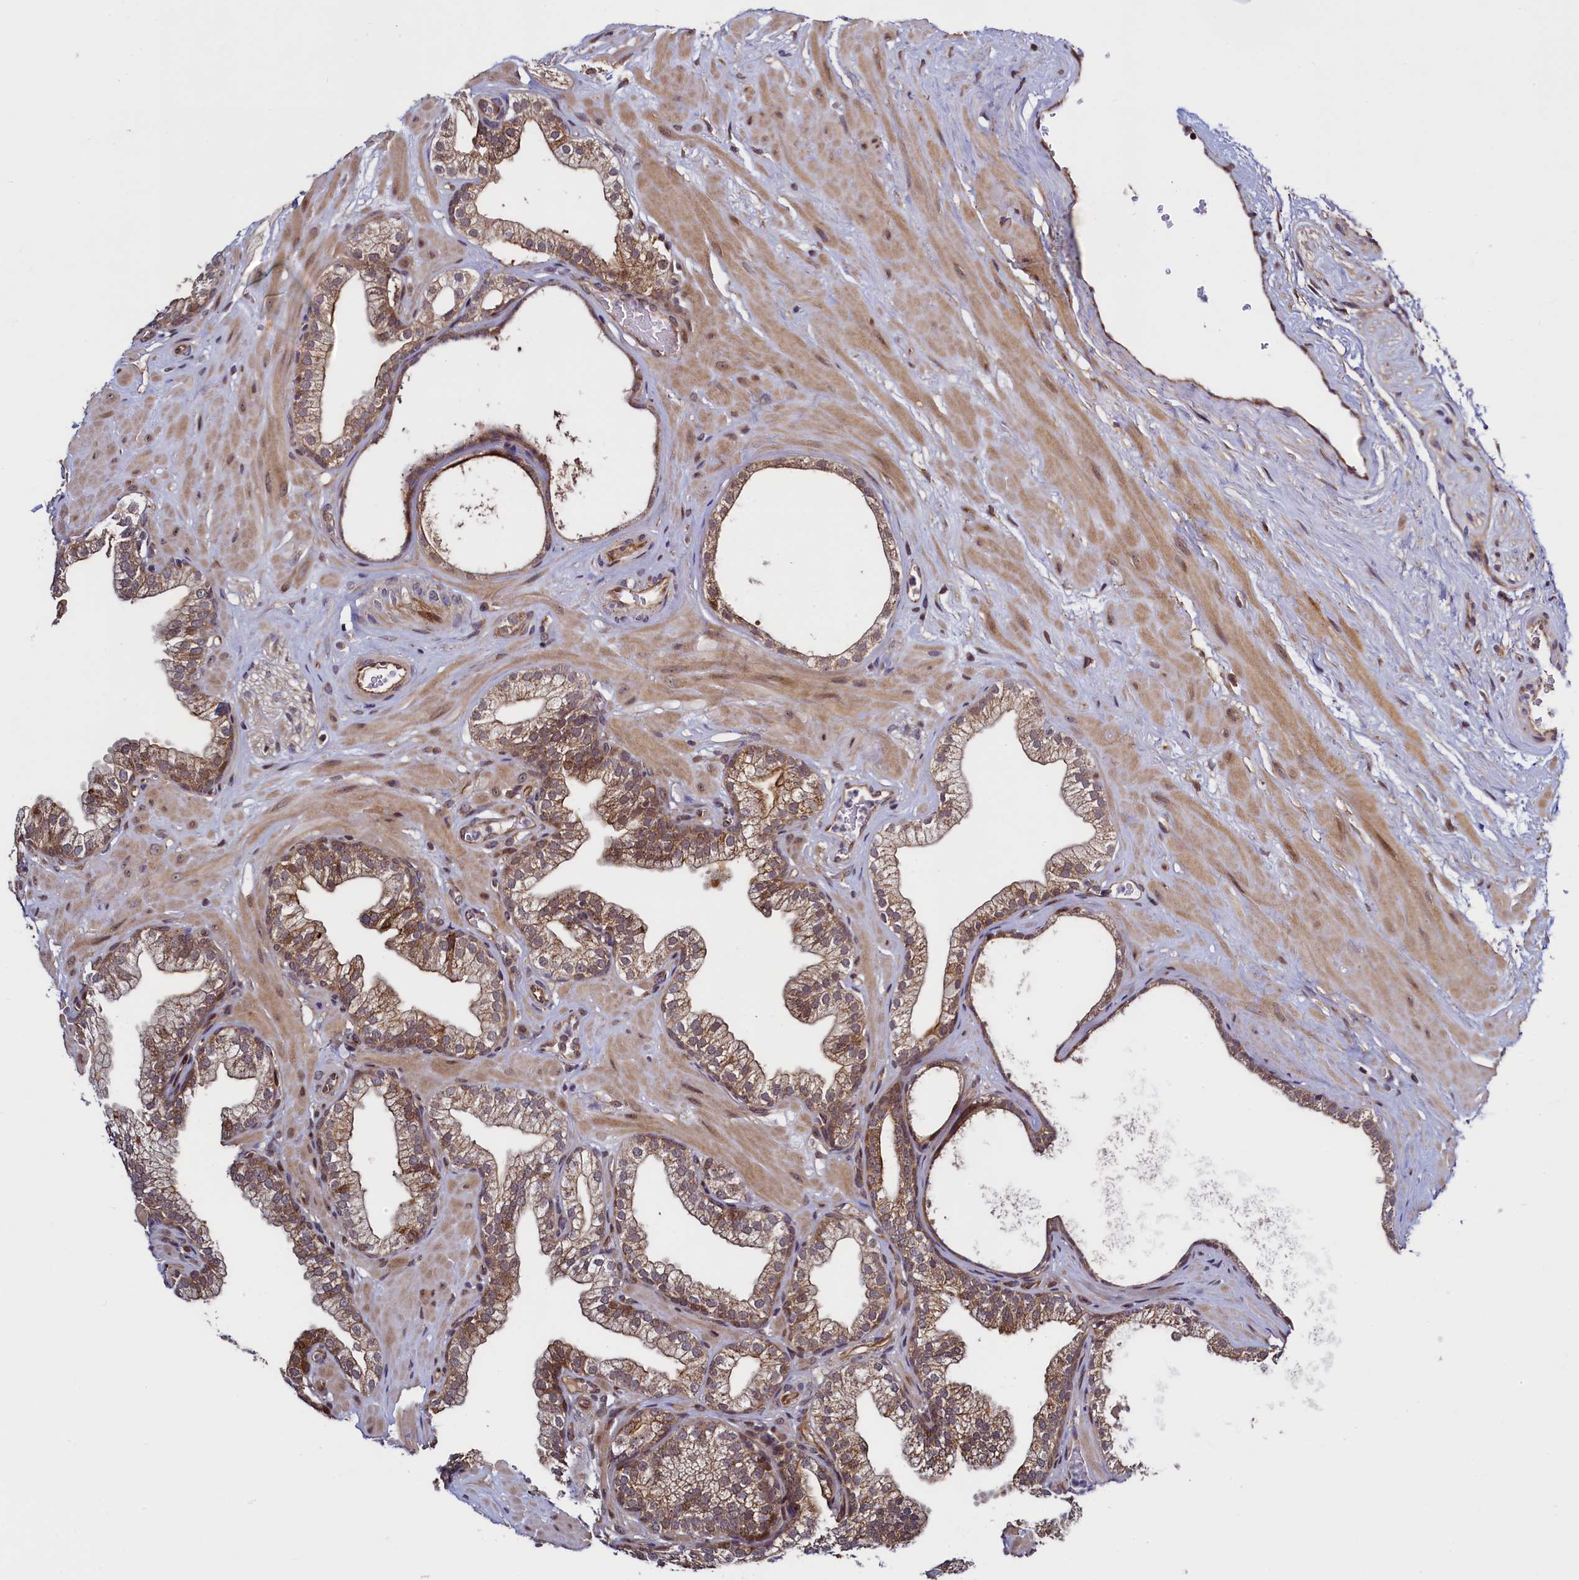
{"staining": {"intensity": "moderate", "quantity": ">75%", "location": "cytoplasmic/membranous"}, "tissue": "prostate", "cell_type": "Glandular cells", "image_type": "normal", "snomed": [{"axis": "morphology", "description": "Normal tissue, NOS"}, {"axis": "morphology", "description": "Urothelial carcinoma, Low grade"}, {"axis": "topography", "description": "Urinary bladder"}, {"axis": "topography", "description": "Prostate"}], "caption": "Protein staining exhibits moderate cytoplasmic/membranous expression in about >75% of glandular cells in normal prostate. Immunohistochemistry stains the protein of interest in brown and the nuclei are stained blue.", "gene": "RBFA", "patient": {"sex": "male", "age": 60}}